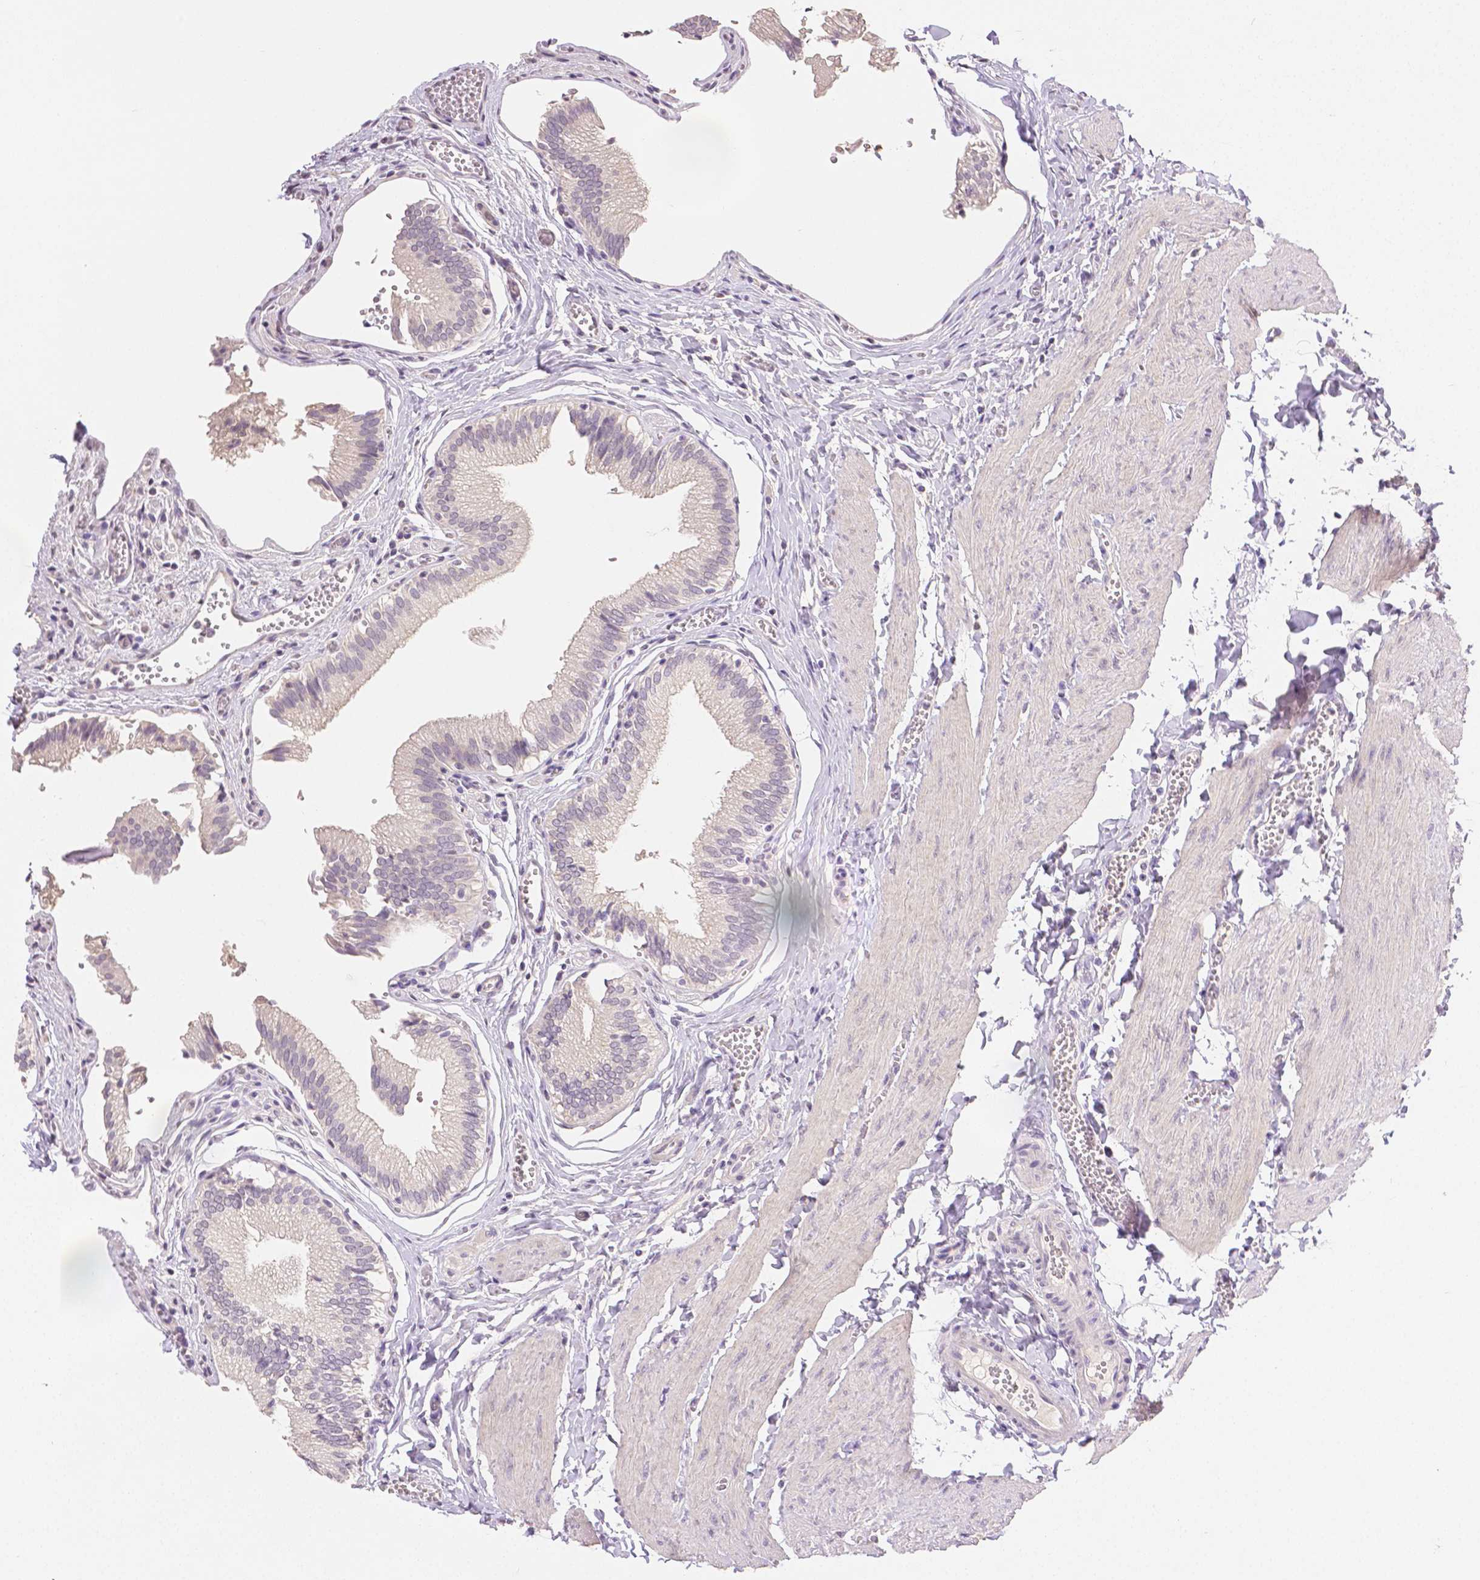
{"staining": {"intensity": "weak", "quantity": "<25%", "location": "cytoplasmic/membranous"}, "tissue": "gallbladder", "cell_type": "Glandular cells", "image_type": "normal", "snomed": [{"axis": "morphology", "description": "Normal tissue, NOS"}, {"axis": "topography", "description": "Gallbladder"}, {"axis": "topography", "description": "Peripheral nerve tissue"}], "caption": "This is an IHC histopathology image of unremarkable human gallbladder. There is no staining in glandular cells.", "gene": "TGM1", "patient": {"sex": "male", "age": 17}}